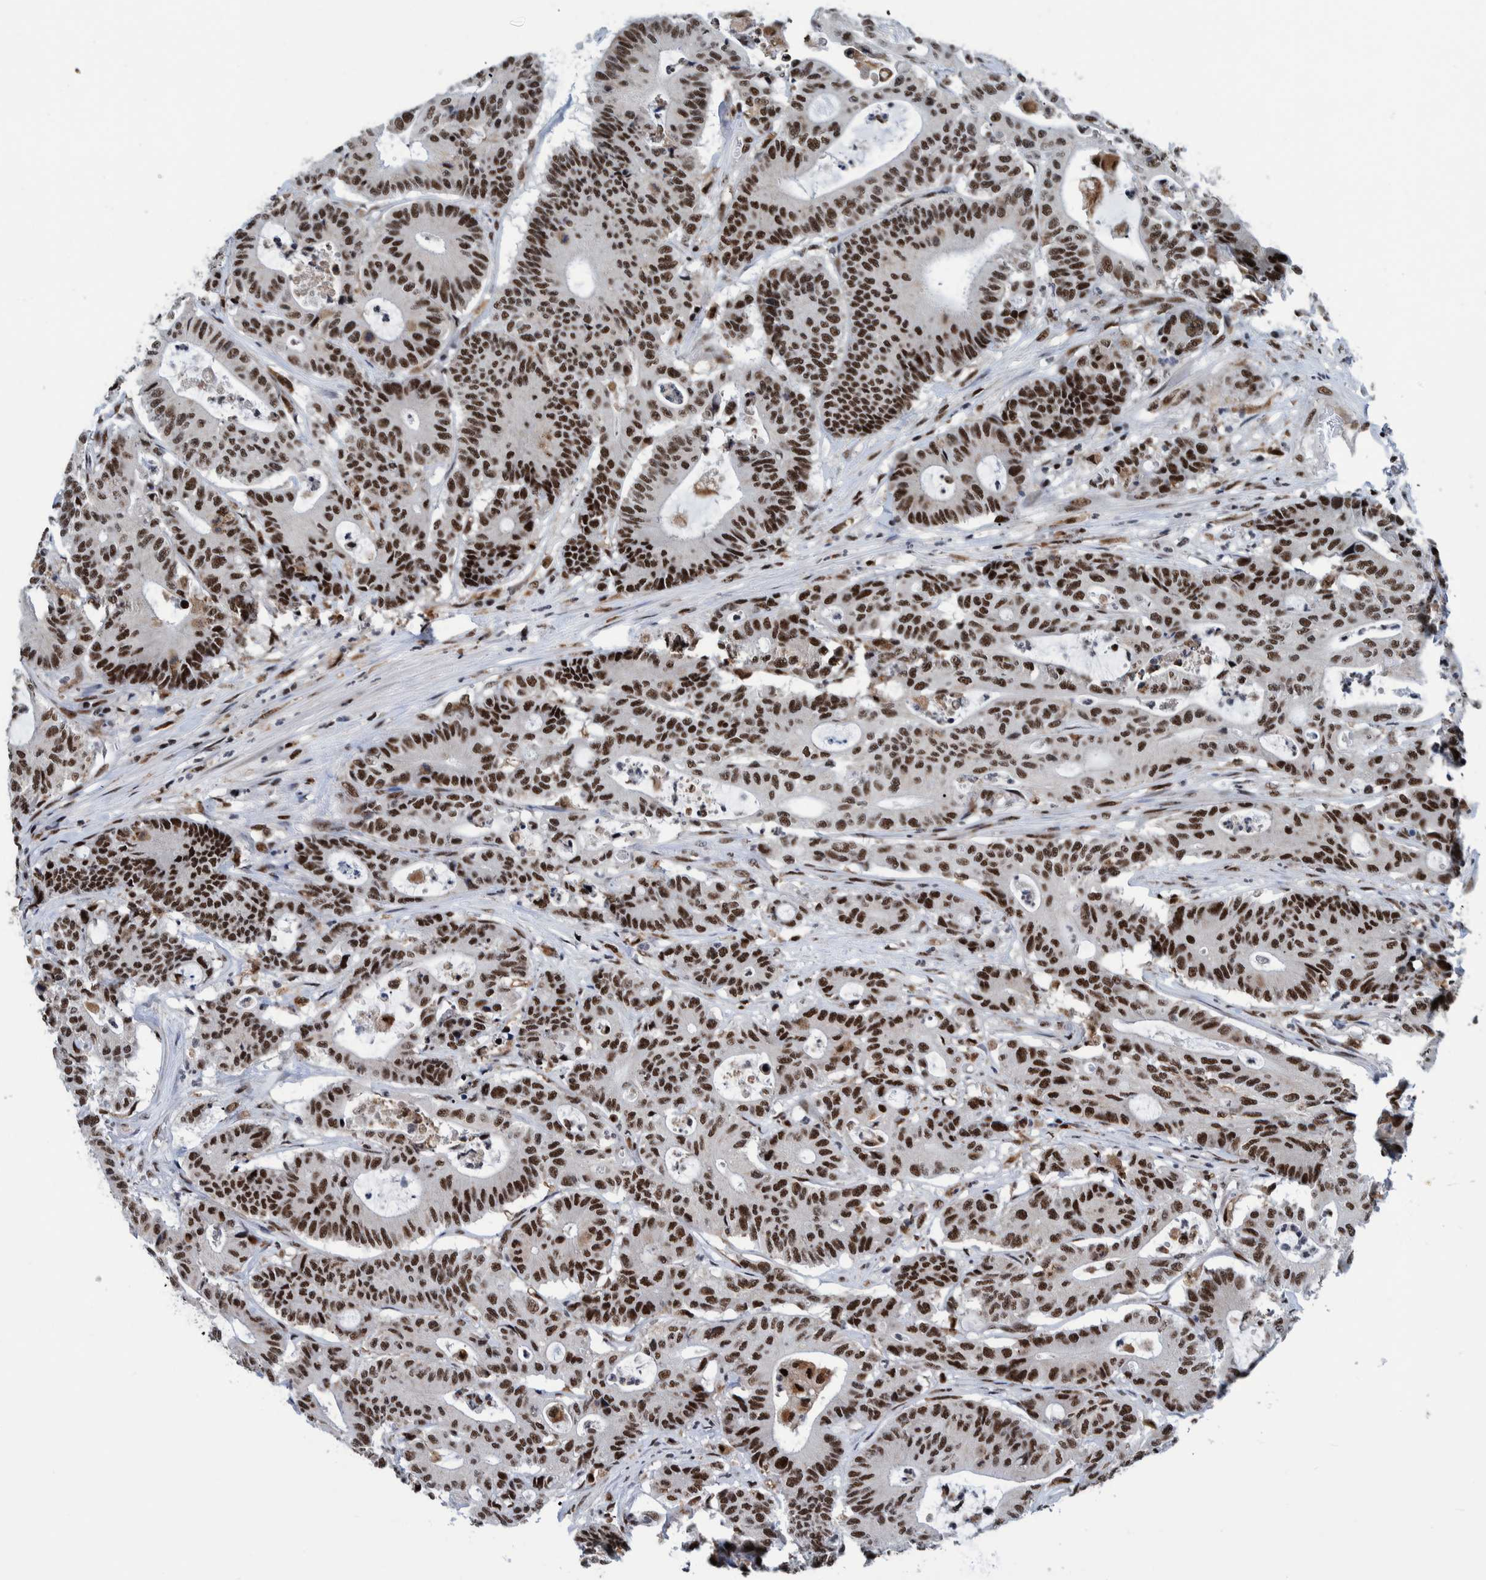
{"staining": {"intensity": "strong", "quantity": ">75%", "location": "nuclear"}, "tissue": "colorectal cancer", "cell_type": "Tumor cells", "image_type": "cancer", "snomed": [{"axis": "morphology", "description": "Adenocarcinoma, NOS"}, {"axis": "topography", "description": "Colon"}], "caption": "Colorectal adenocarcinoma stained with DAB (3,3'-diaminobenzidine) IHC reveals high levels of strong nuclear positivity in about >75% of tumor cells.", "gene": "EFTUD2", "patient": {"sex": "female", "age": 84}}